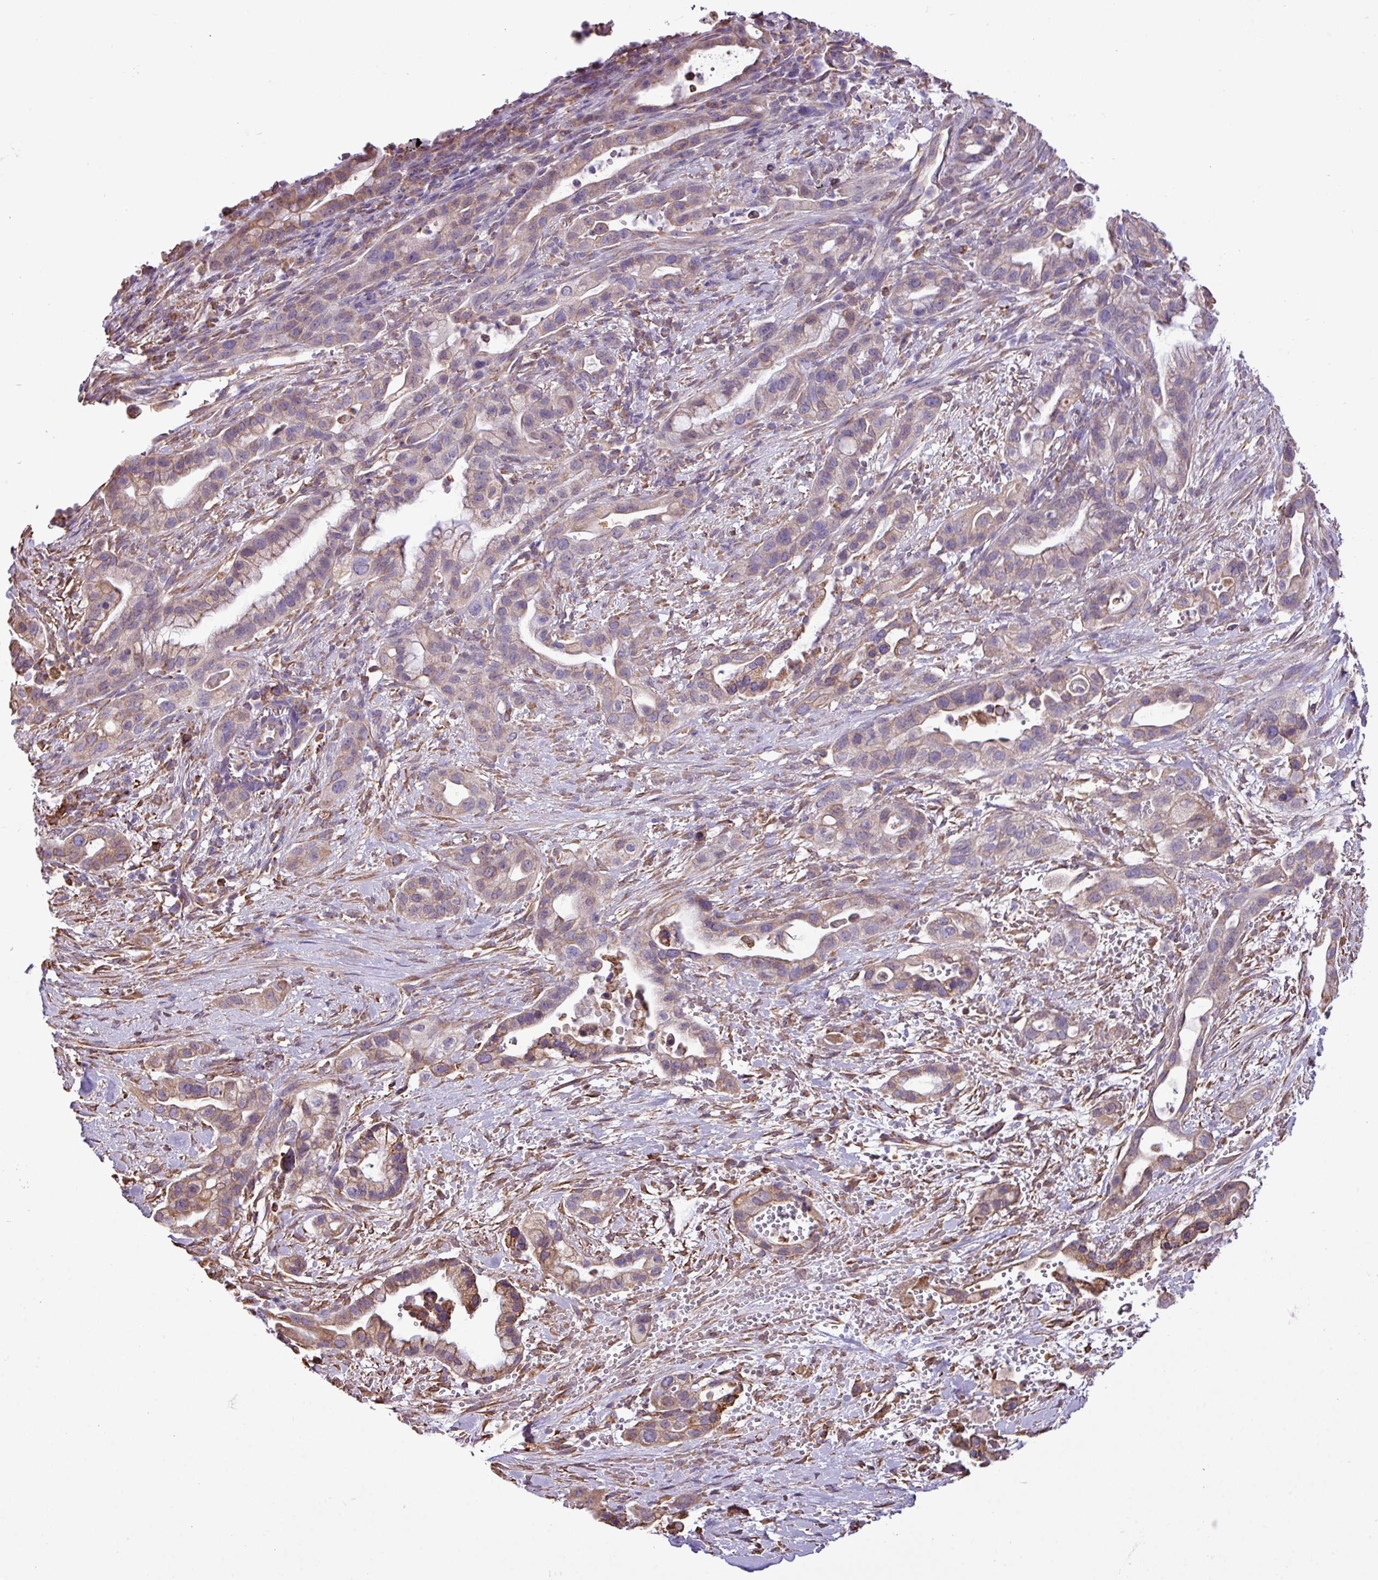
{"staining": {"intensity": "moderate", "quantity": "25%-75%", "location": "cytoplasmic/membranous"}, "tissue": "pancreatic cancer", "cell_type": "Tumor cells", "image_type": "cancer", "snomed": [{"axis": "morphology", "description": "Adenocarcinoma, NOS"}, {"axis": "topography", "description": "Pancreas"}], "caption": "This image displays immunohistochemistry (IHC) staining of human pancreatic cancer, with medium moderate cytoplasmic/membranous expression in approximately 25%-75% of tumor cells.", "gene": "ZSCAN5A", "patient": {"sex": "male", "age": 44}}